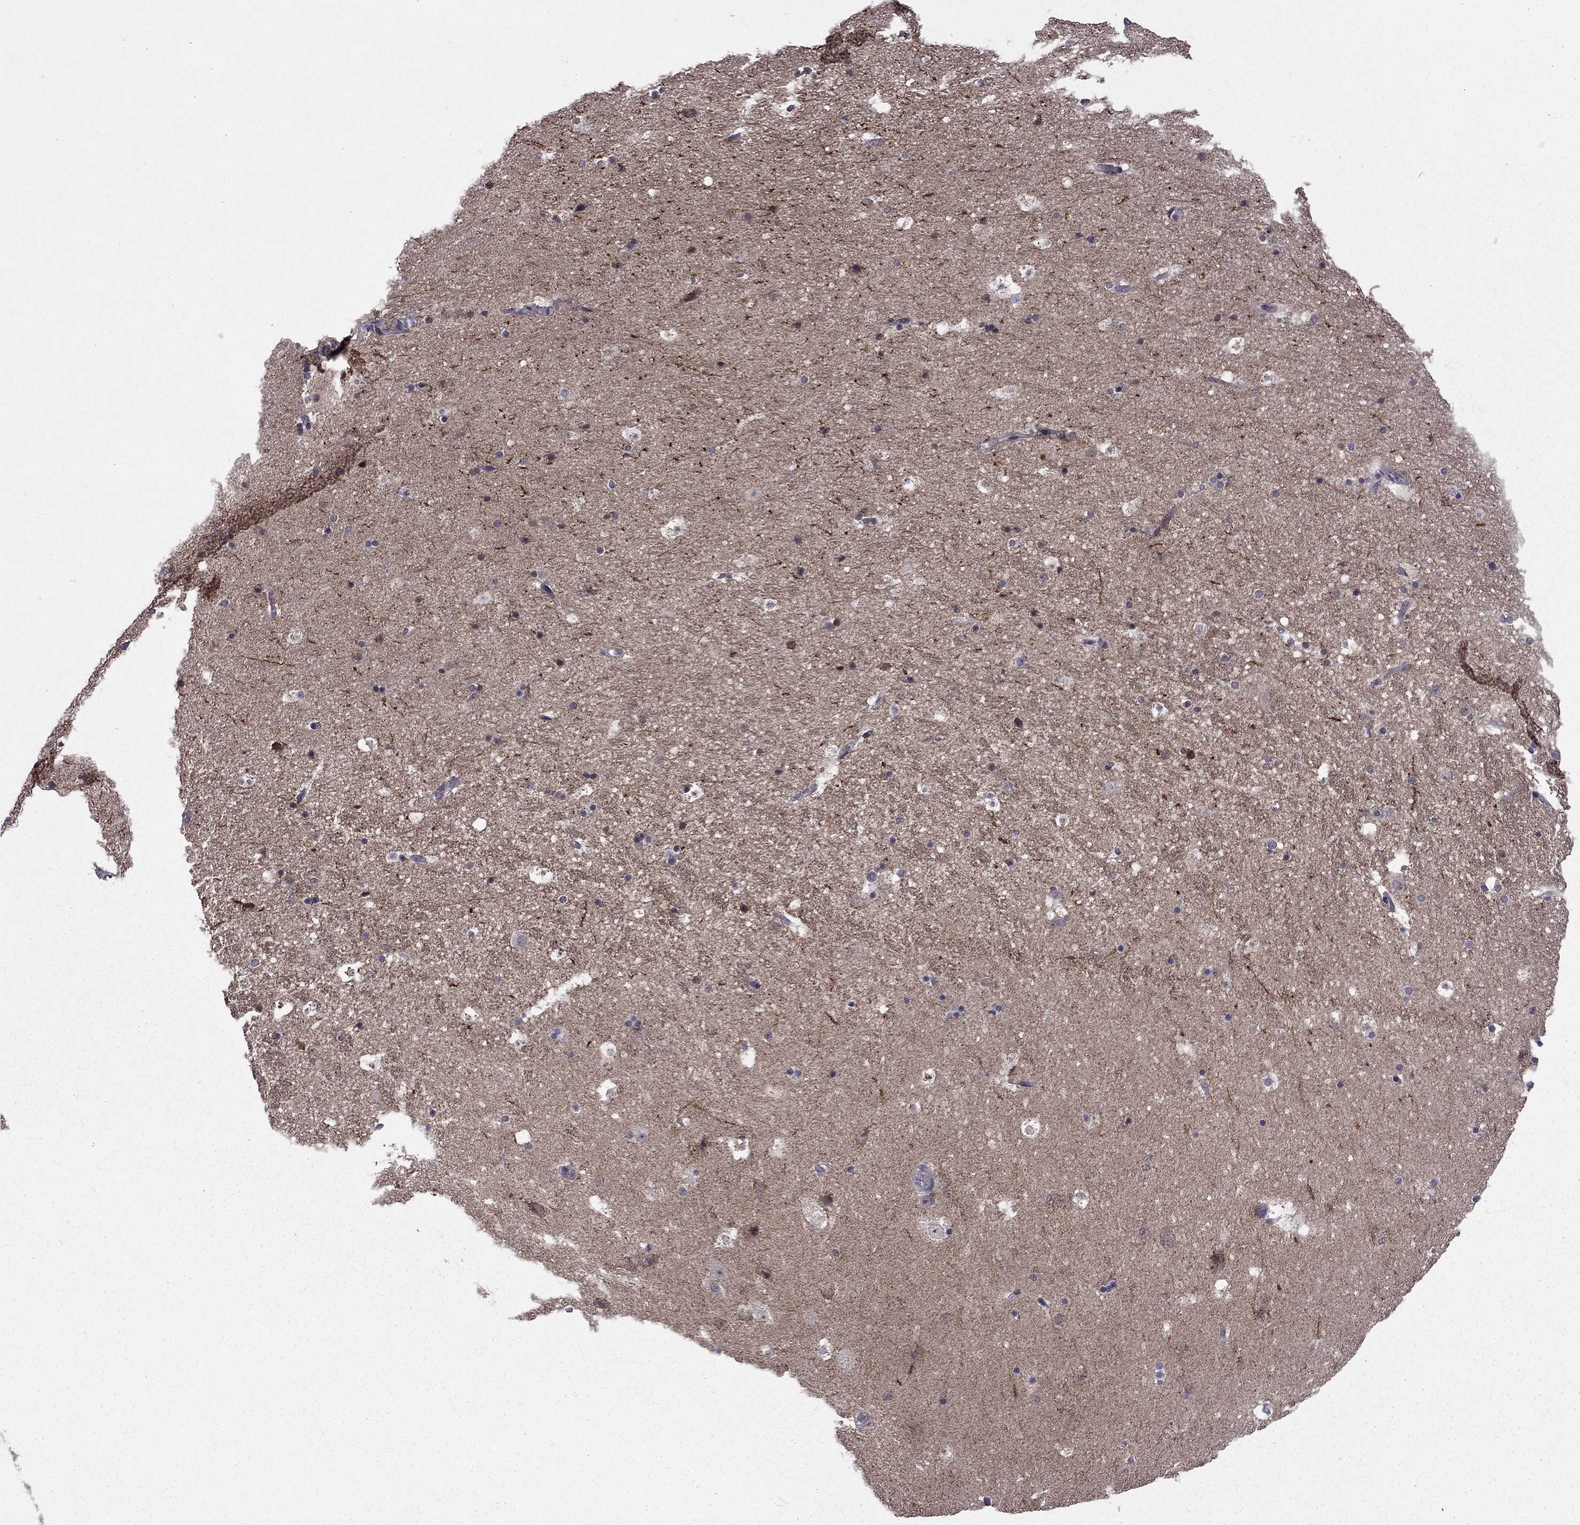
{"staining": {"intensity": "moderate", "quantity": "<25%", "location": "cytoplasmic/membranous"}, "tissue": "hippocampus", "cell_type": "Glial cells", "image_type": "normal", "snomed": [{"axis": "morphology", "description": "Normal tissue, NOS"}, {"axis": "topography", "description": "Hippocampus"}], "caption": "Approximately <25% of glial cells in benign human hippocampus display moderate cytoplasmic/membranous protein staining as visualized by brown immunohistochemical staining.", "gene": "HCN1", "patient": {"sex": "male", "age": 51}}